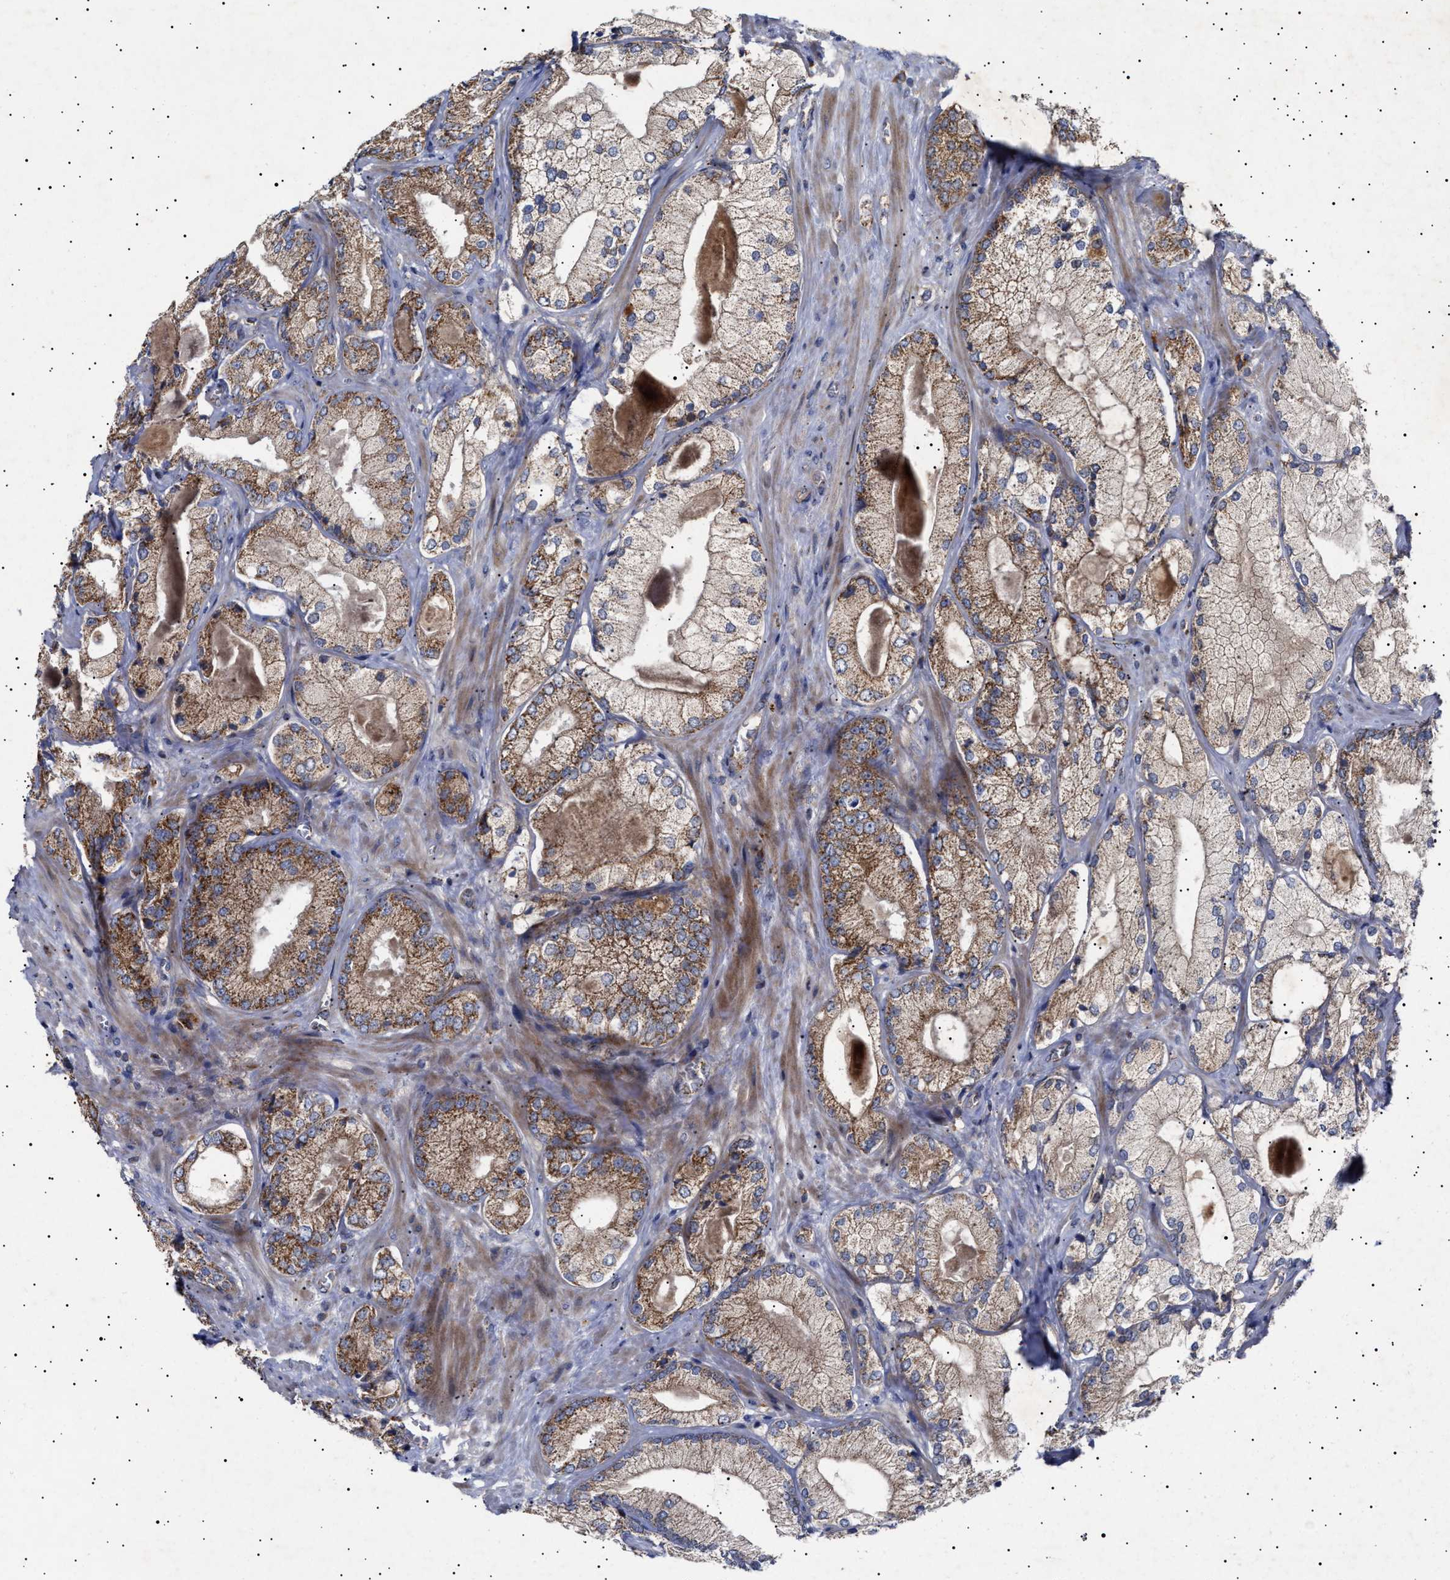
{"staining": {"intensity": "moderate", "quantity": ">75%", "location": "cytoplasmic/membranous"}, "tissue": "prostate cancer", "cell_type": "Tumor cells", "image_type": "cancer", "snomed": [{"axis": "morphology", "description": "Adenocarcinoma, Low grade"}, {"axis": "topography", "description": "Prostate"}], "caption": "IHC image of neoplastic tissue: prostate cancer (adenocarcinoma (low-grade)) stained using IHC demonstrates medium levels of moderate protein expression localized specifically in the cytoplasmic/membranous of tumor cells, appearing as a cytoplasmic/membranous brown color.", "gene": "MRPL10", "patient": {"sex": "male", "age": 65}}